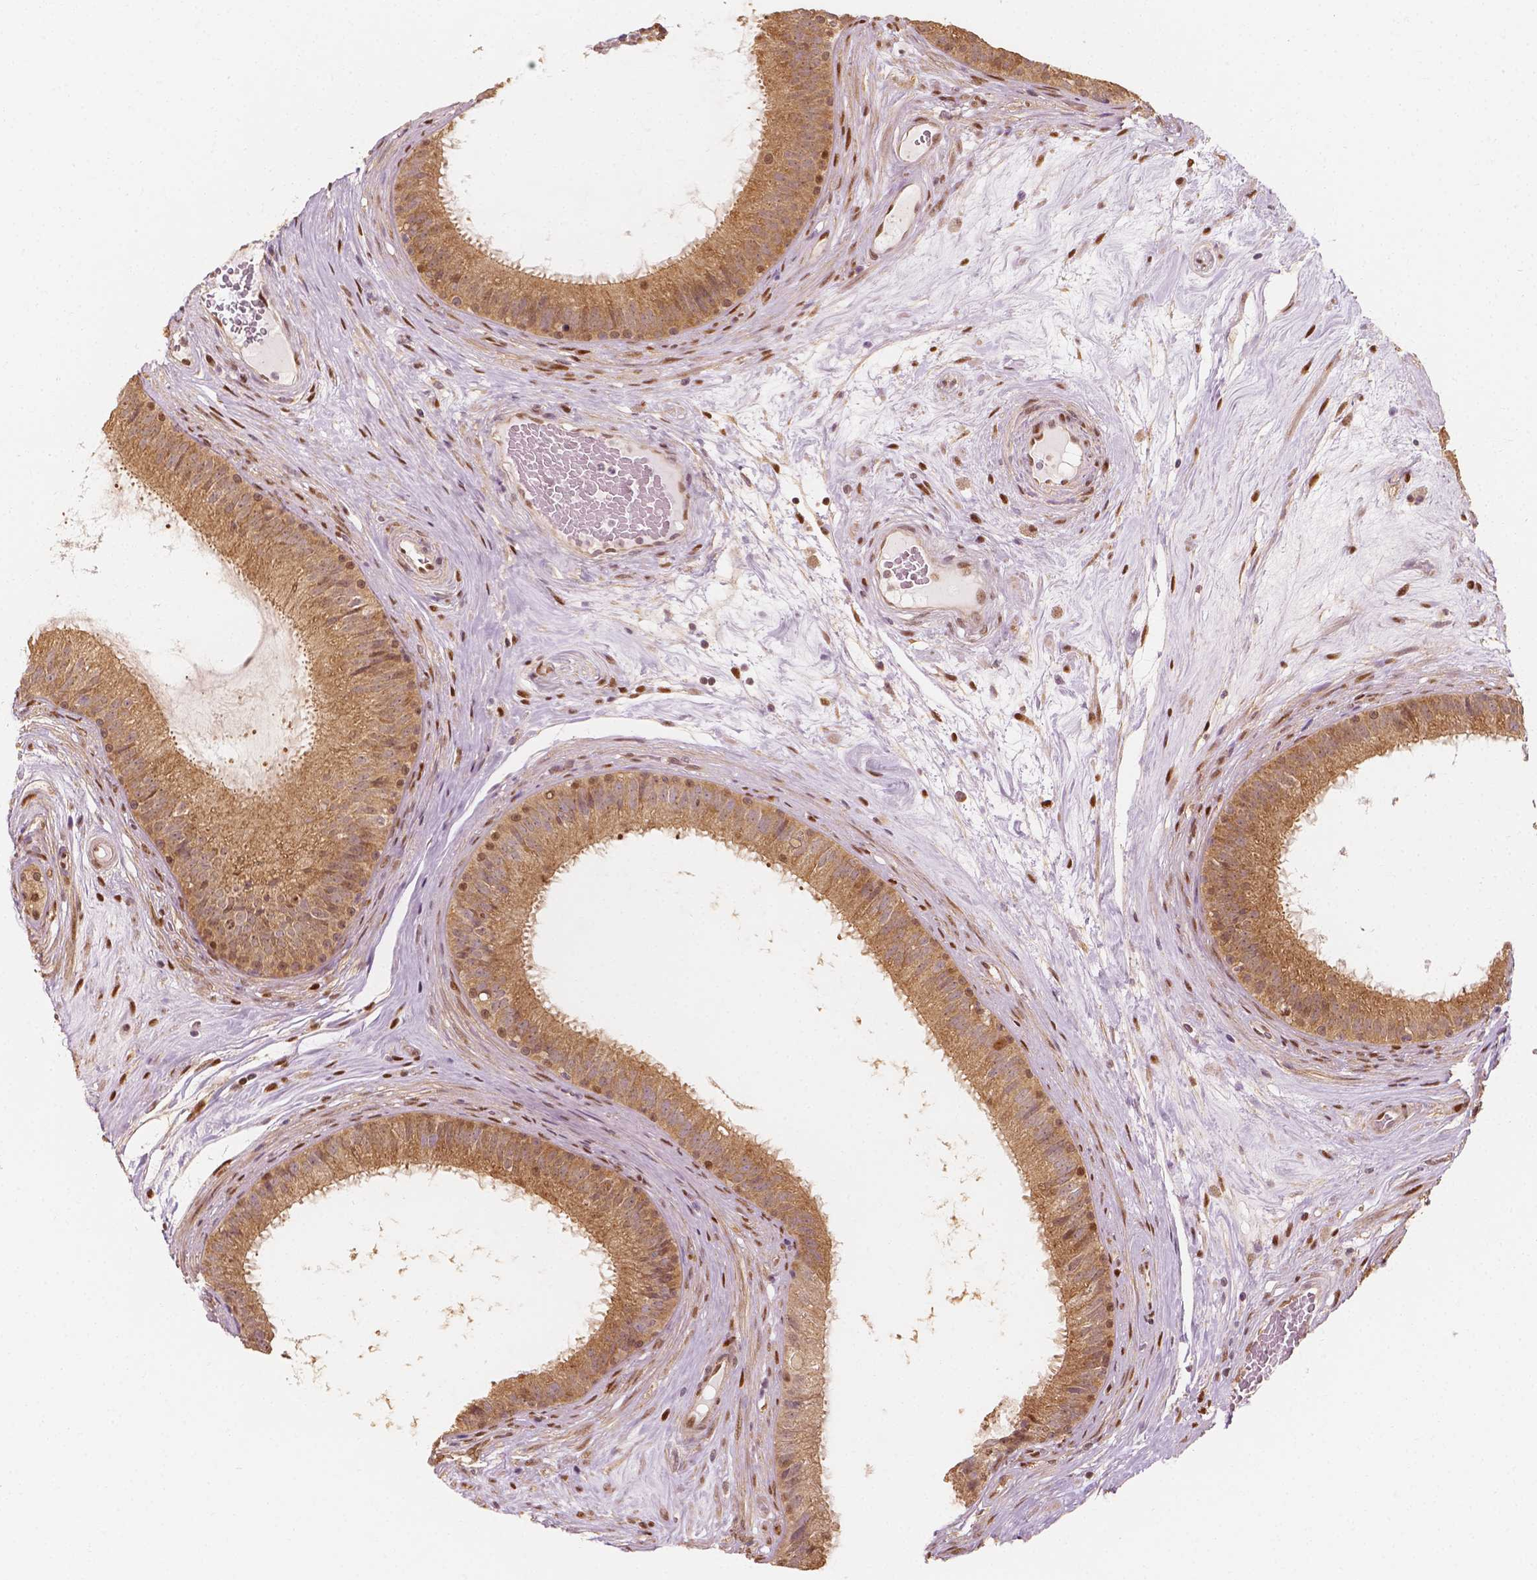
{"staining": {"intensity": "moderate", "quantity": ">75%", "location": "cytoplasmic/membranous,nuclear"}, "tissue": "epididymis", "cell_type": "Glandular cells", "image_type": "normal", "snomed": [{"axis": "morphology", "description": "Normal tissue, NOS"}, {"axis": "topography", "description": "Epididymis"}], "caption": "This micrograph shows IHC staining of normal human epididymis, with medium moderate cytoplasmic/membranous,nuclear positivity in approximately >75% of glandular cells.", "gene": "TBC1D17", "patient": {"sex": "male", "age": 59}}